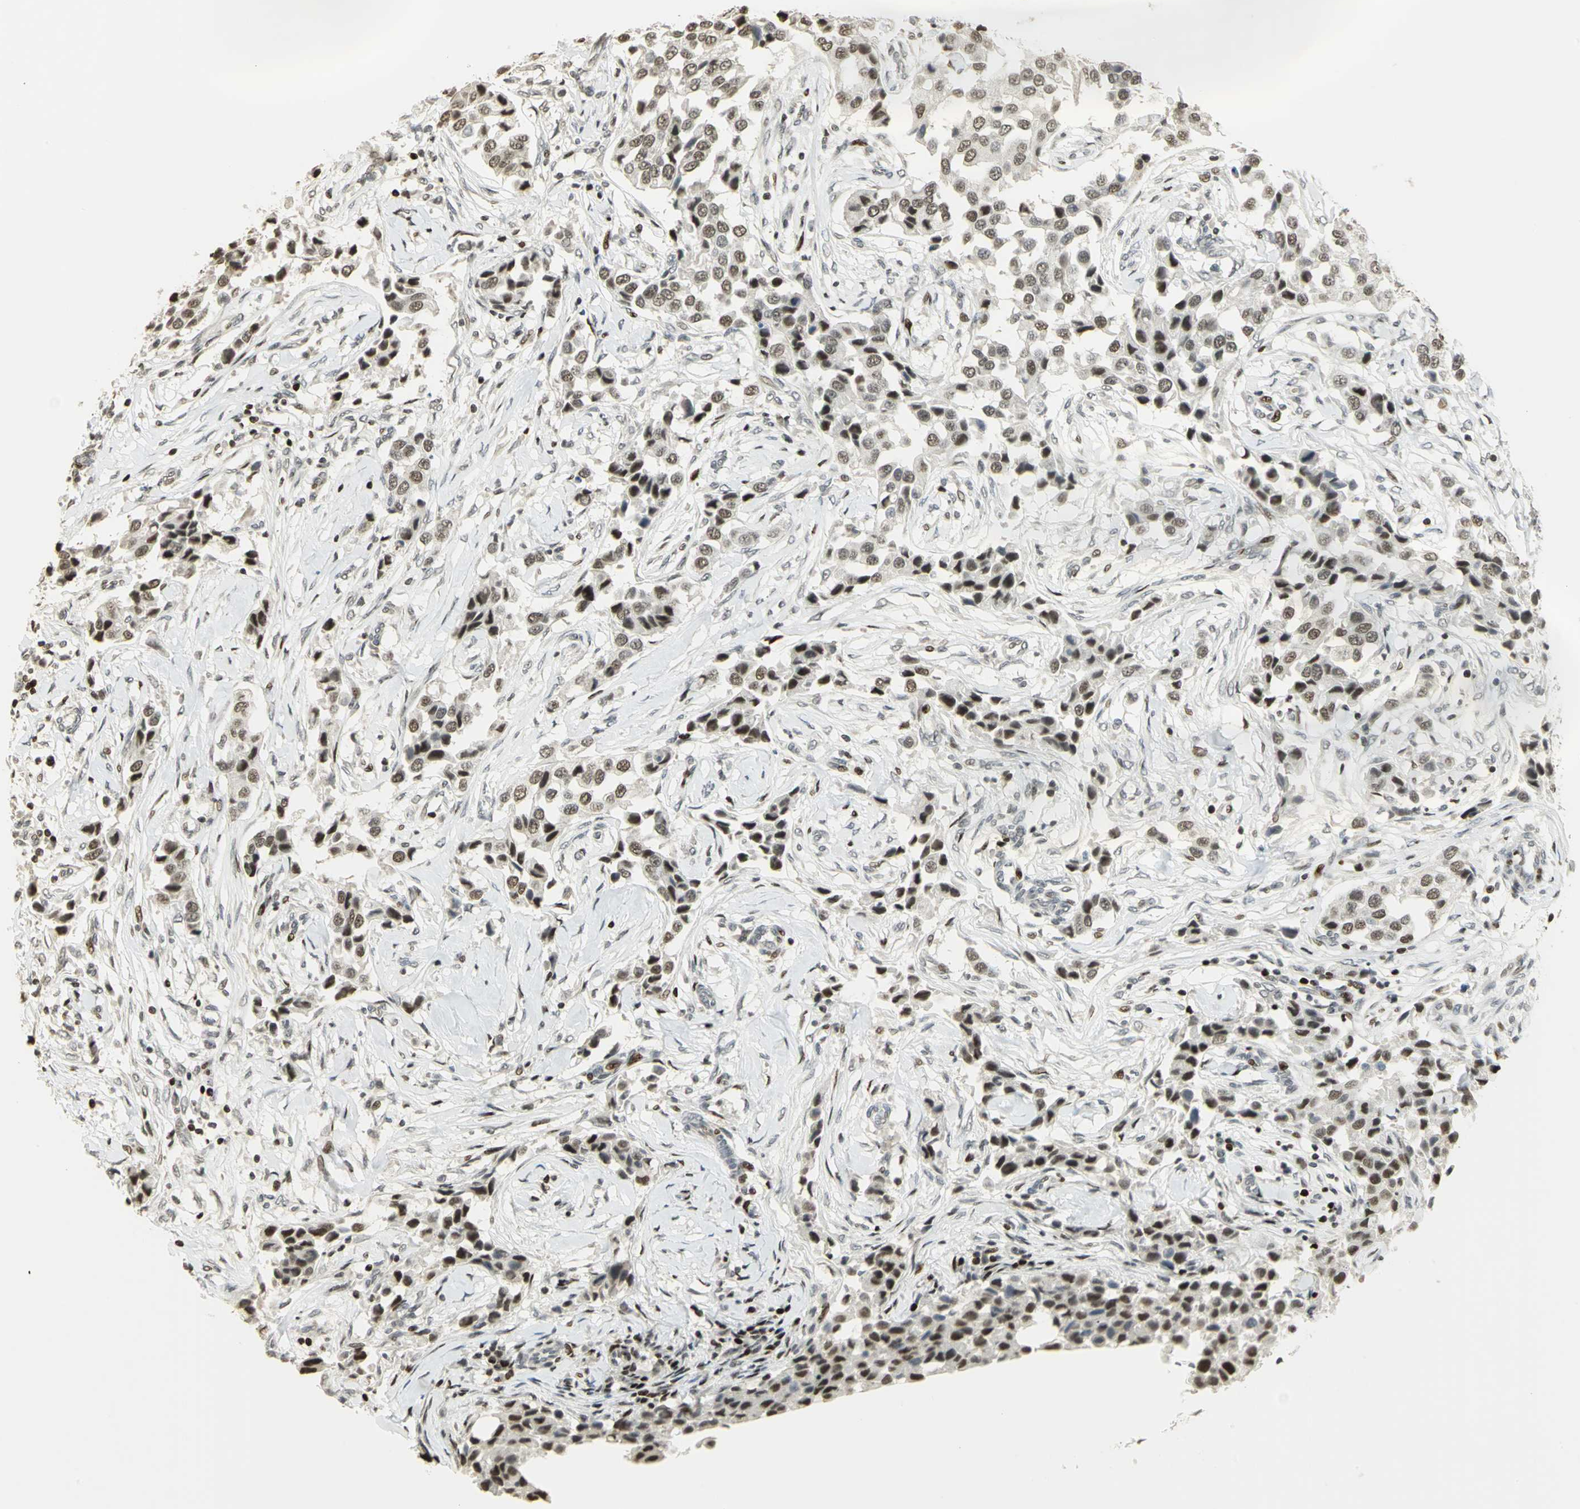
{"staining": {"intensity": "moderate", "quantity": "25%-75%", "location": "nuclear"}, "tissue": "breast cancer", "cell_type": "Tumor cells", "image_type": "cancer", "snomed": [{"axis": "morphology", "description": "Duct carcinoma"}, {"axis": "topography", "description": "Breast"}], "caption": "Breast intraductal carcinoma stained with DAB immunohistochemistry (IHC) reveals medium levels of moderate nuclear staining in about 25%-75% of tumor cells.", "gene": "KDM1A", "patient": {"sex": "female", "age": 80}}